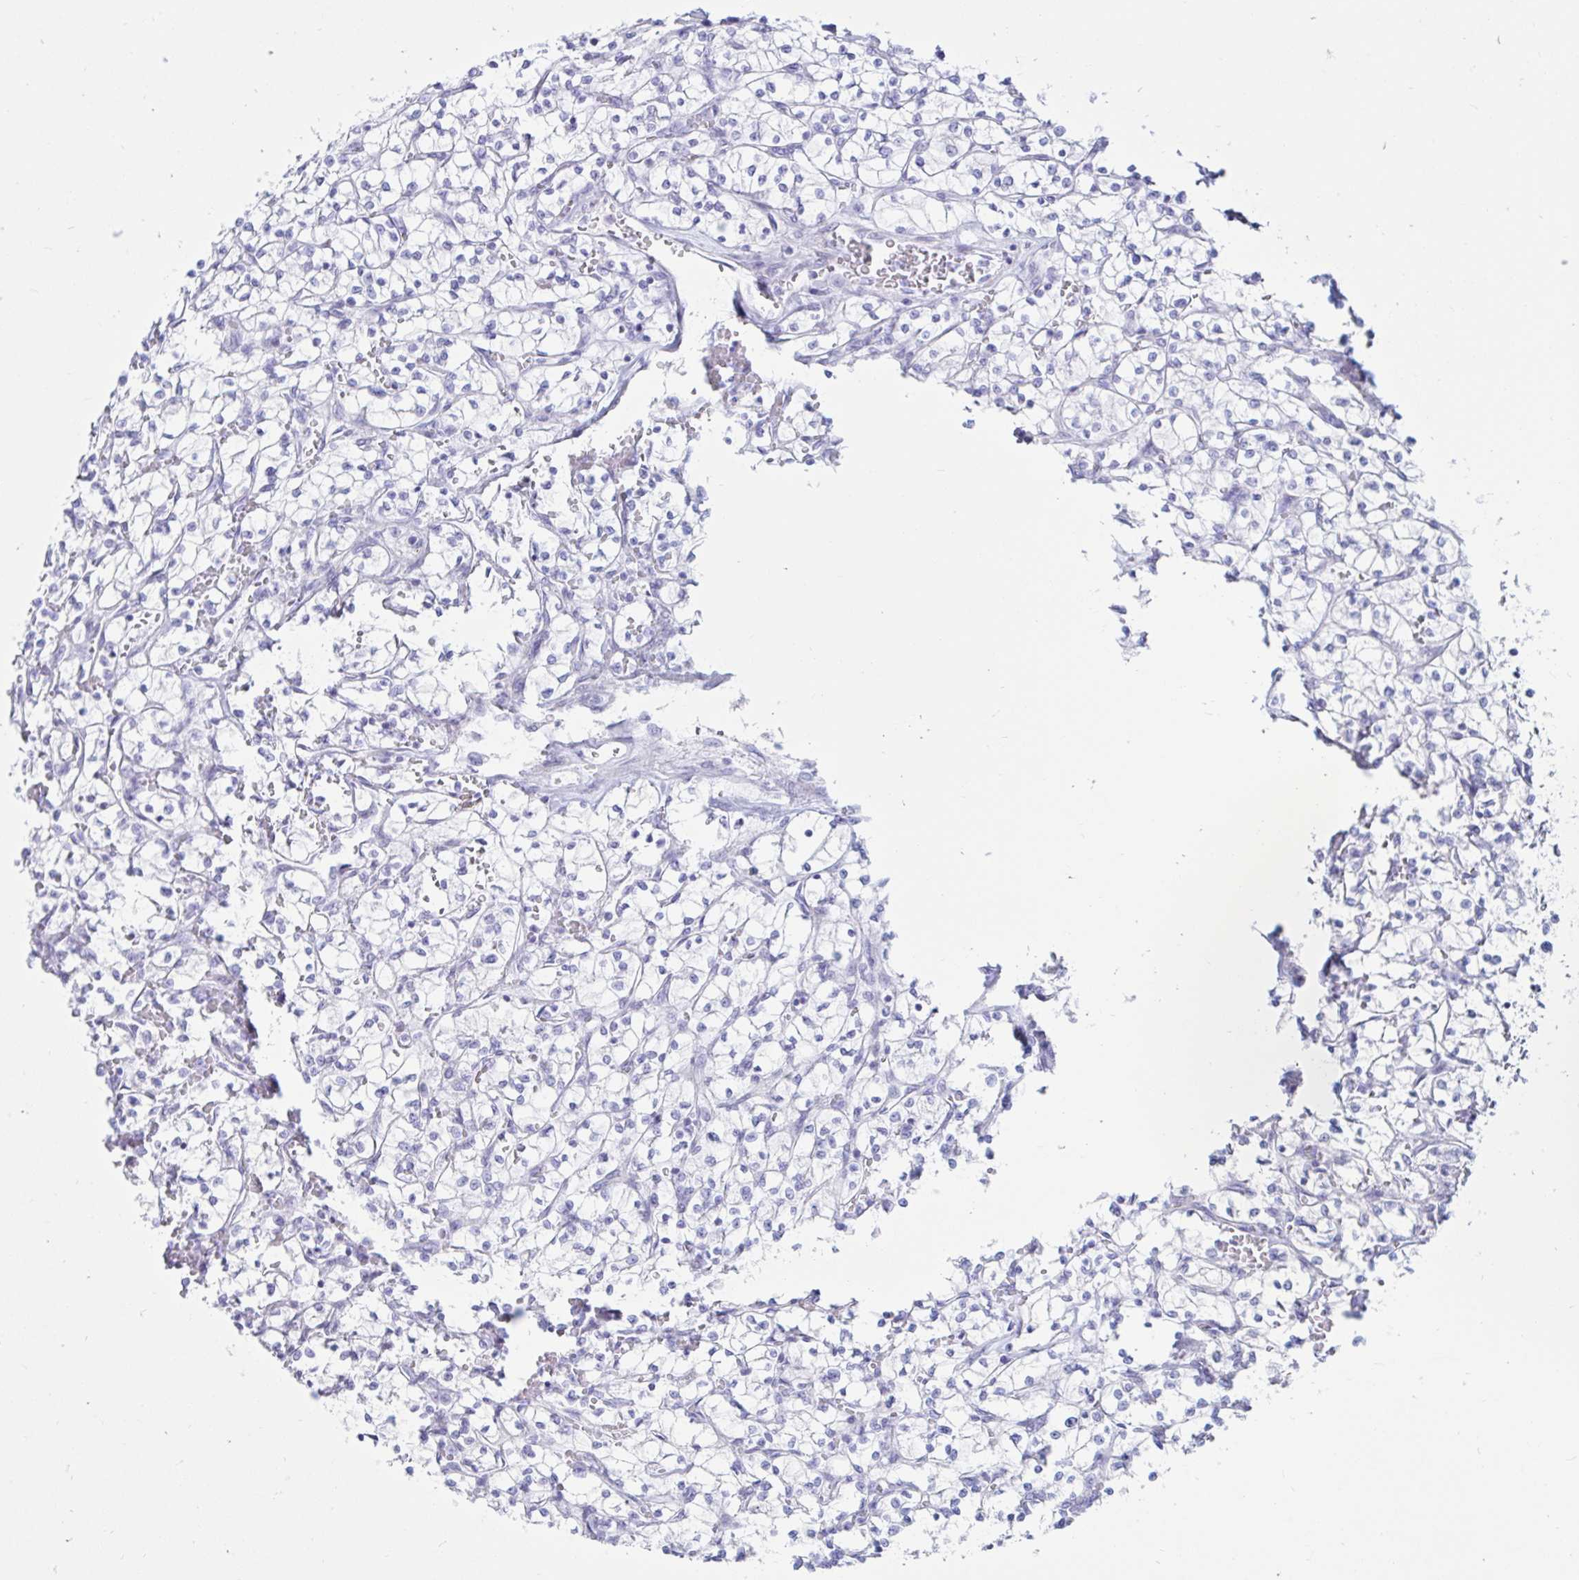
{"staining": {"intensity": "negative", "quantity": "none", "location": "none"}, "tissue": "renal cancer", "cell_type": "Tumor cells", "image_type": "cancer", "snomed": [{"axis": "morphology", "description": "Adenocarcinoma, NOS"}, {"axis": "topography", "description": "Kidney"}], "caption": "This is a histopathology image of immunohistochemistry staining of renal adenocarcinoma, which shows no expression in tumor cells. (DAB (3,3'-diaminobenzidine) immunohistochemistry visualized using brightfield microscopy, high magnification).", "gene": "BEST1", "patient": {"sex": "female", "age": 64}}